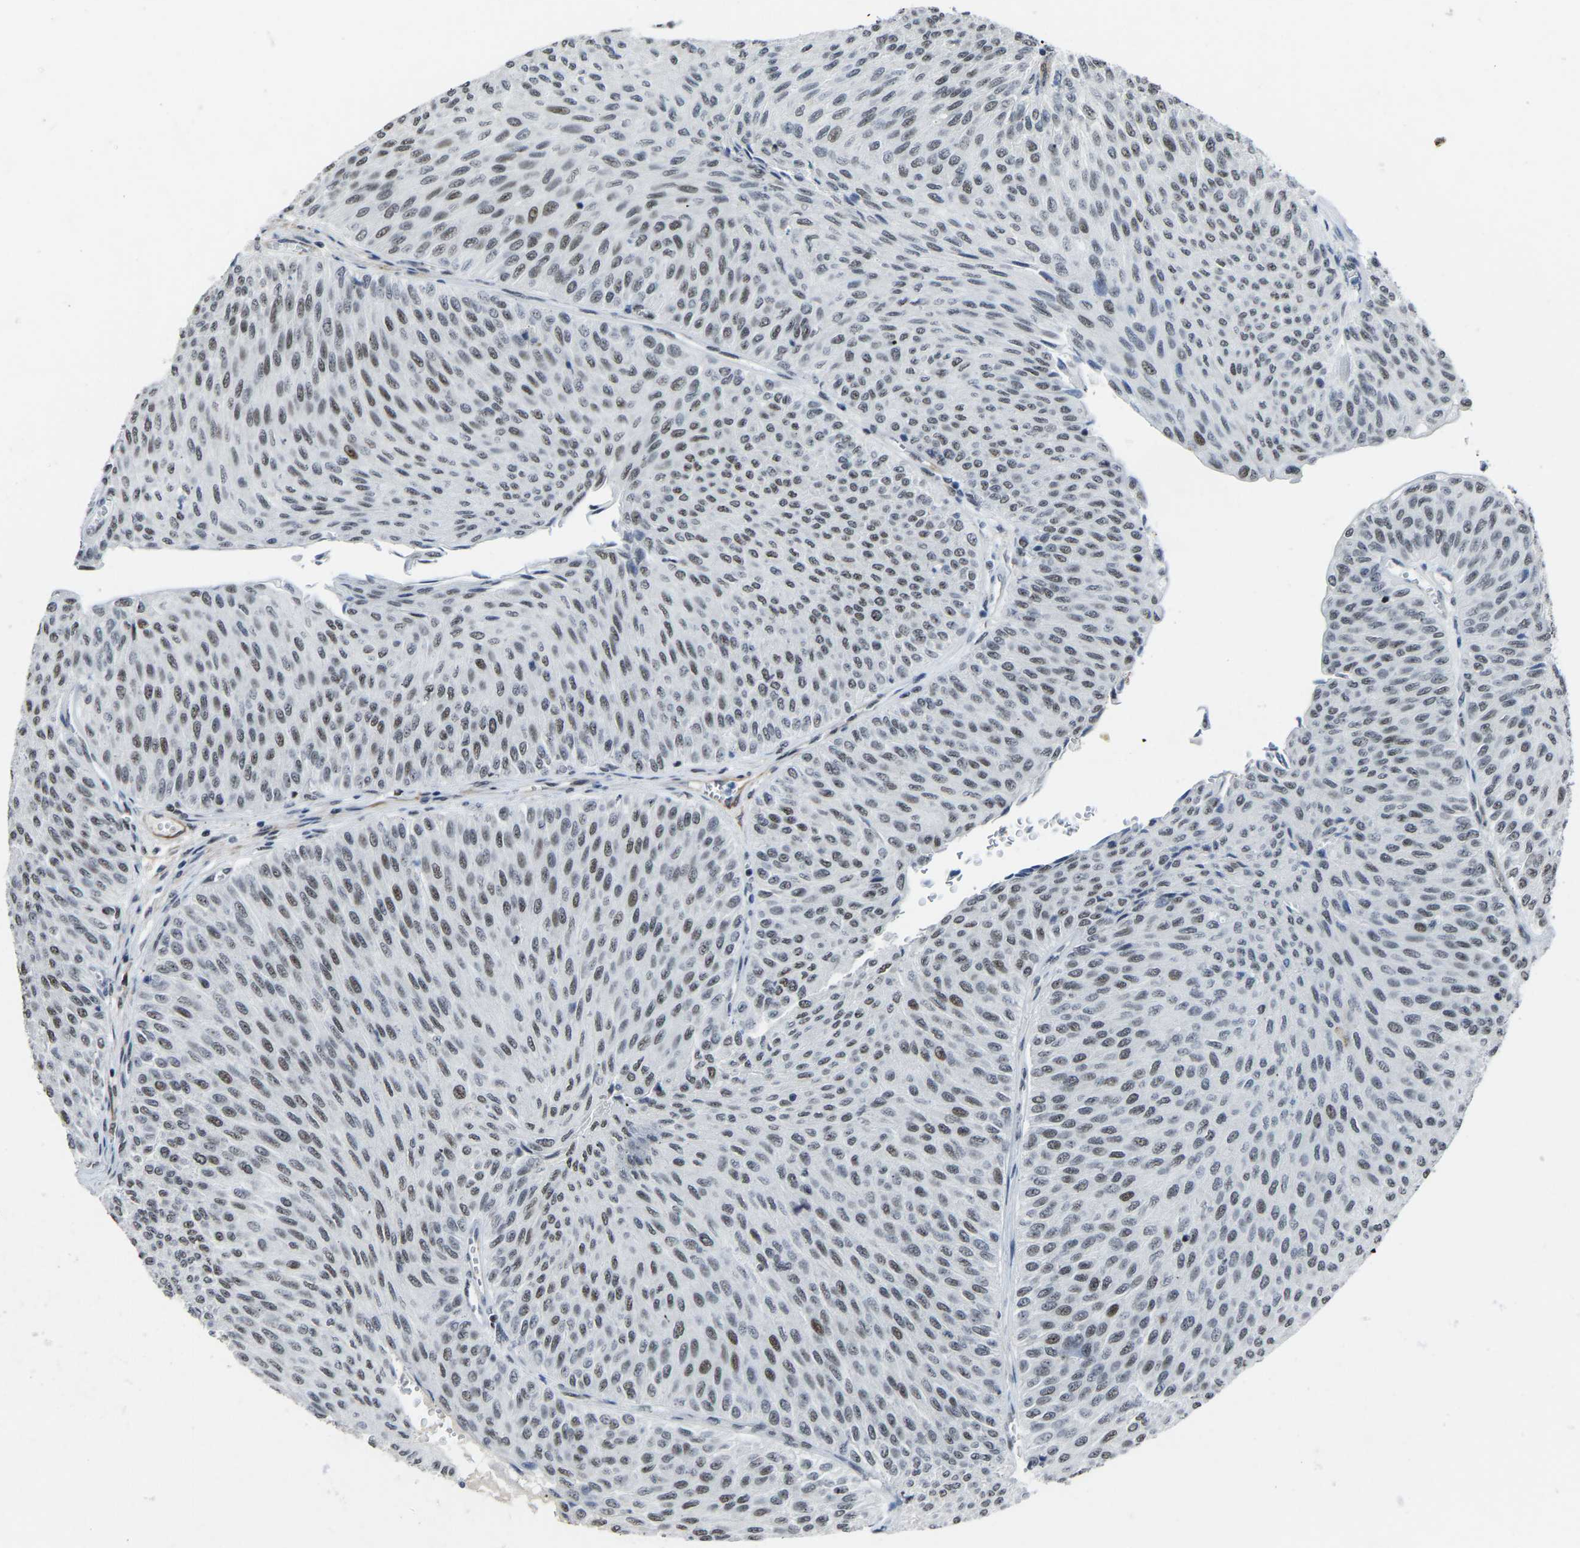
{"staining": {"intensity": "moderate", "quantity": "25%-75%", "location": "nuclear"}, "tissue": "urothelial cancer", "cell_type": "Tumor cells", "image_type": "cancer", "snomed": [{"axis": "morphology", "description": "Urothelial carcinoma, Low grade"}, {"axis": "topography", "description": "Urinary bladder"}], "caption": "A histopathology image showing moderate nuclear staining in about 25%-75% of tumor cells in low-grade urothelial carcinoma, as visualized by brown immunohistochemical staining.", "gene": "DDX5", "patient": {"sex": "male", "age": 78}}